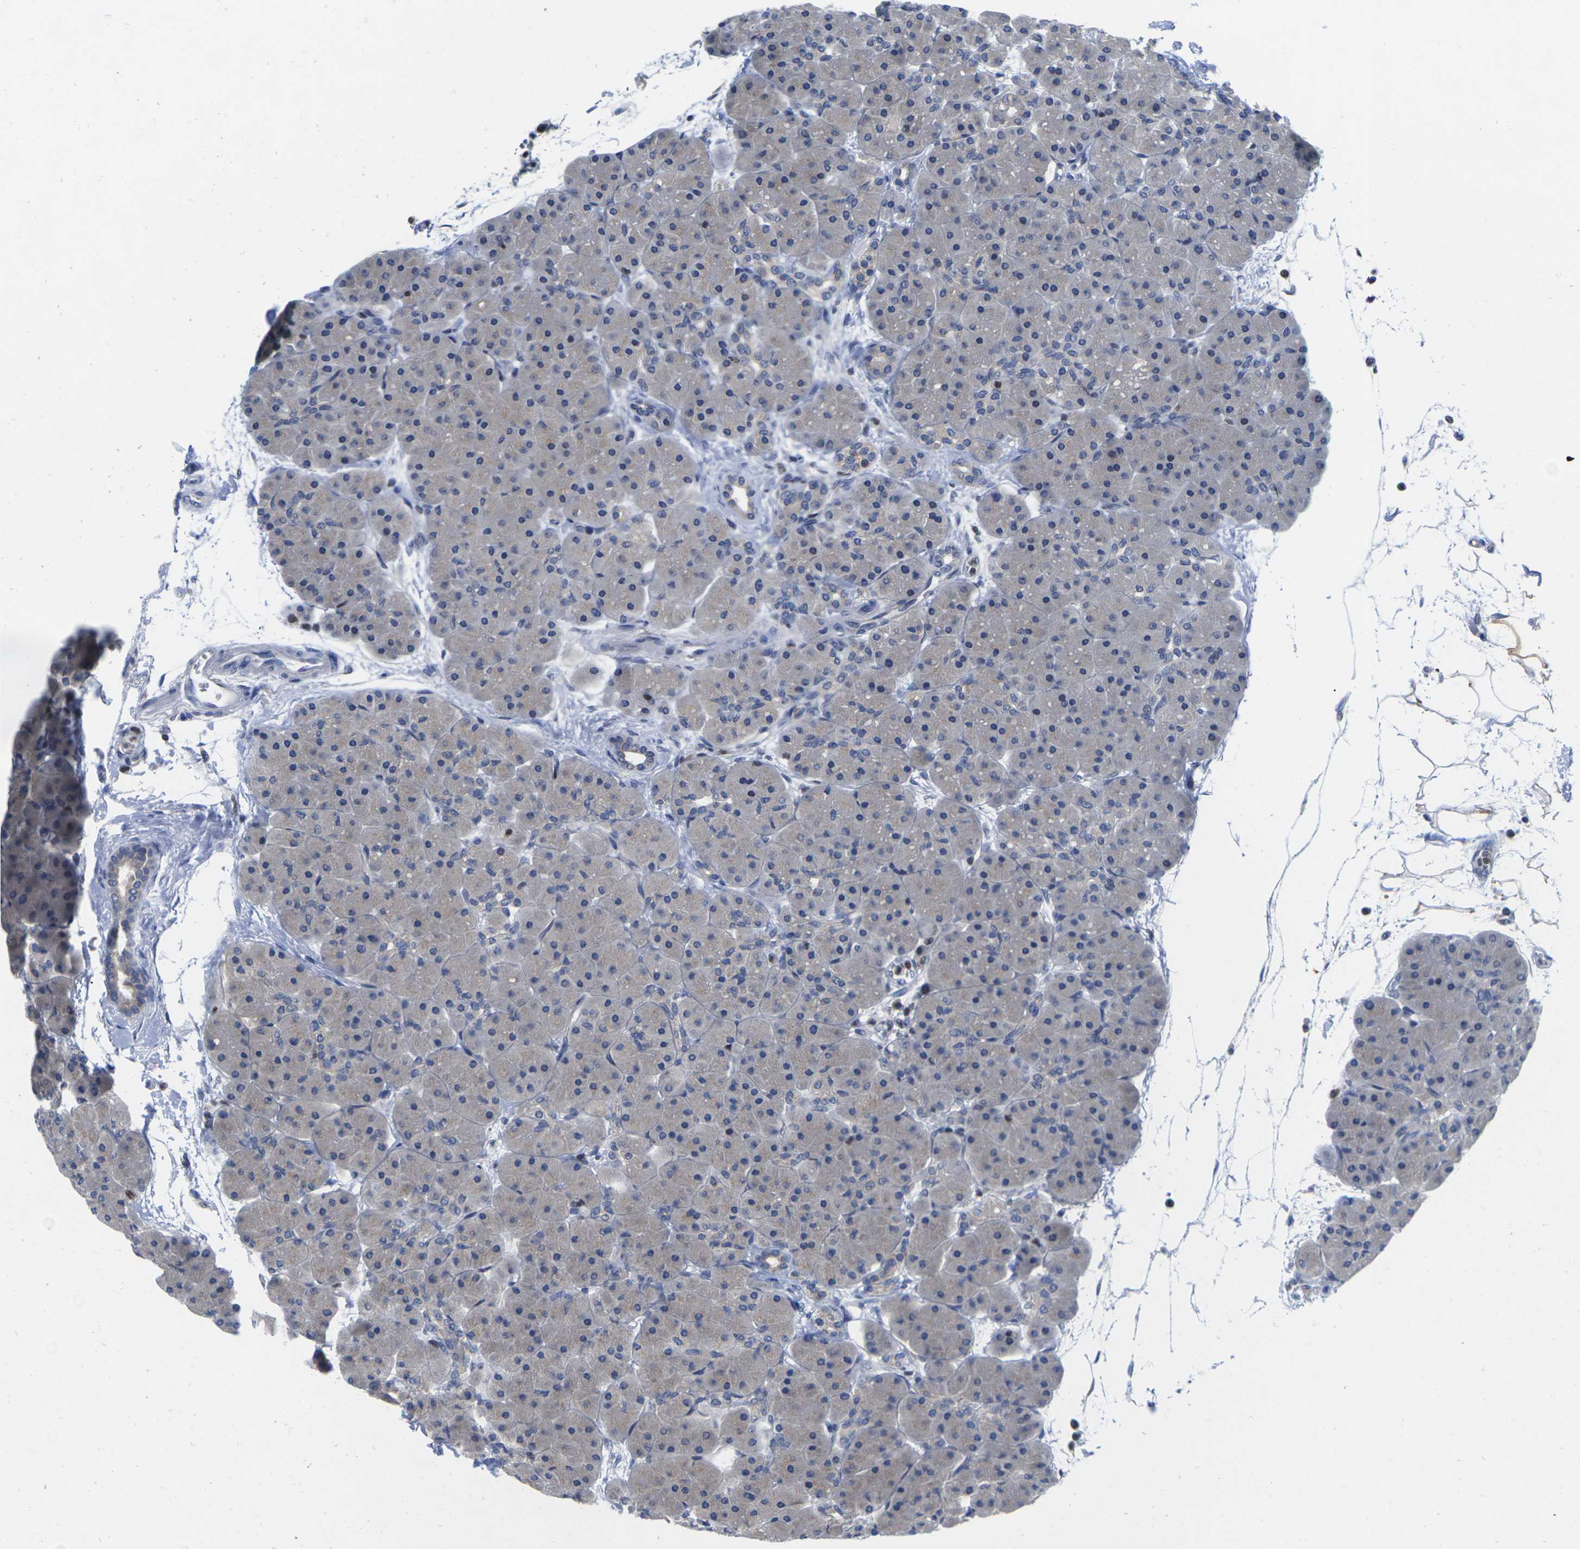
{"staining": {"intensity": "negative", "quantity": "none", "location": "none"}, "tissue": "pancreas", "cell_type": "Exocrine glandular cells", "image_type": "normal", "snomed": [{"axis": "morphology", "description": "Normal tissue, NOS"}, {"axis": "topography", "description": "Pancreas"}], "caption": "This is a micrograph of immunohistochemistry (IHC) staining of unremarkable pancreas, which shows no positivity in exocrine glandular cells.", "gene": "IKZF1", "patient": {"sex": "male", "age": 66}}